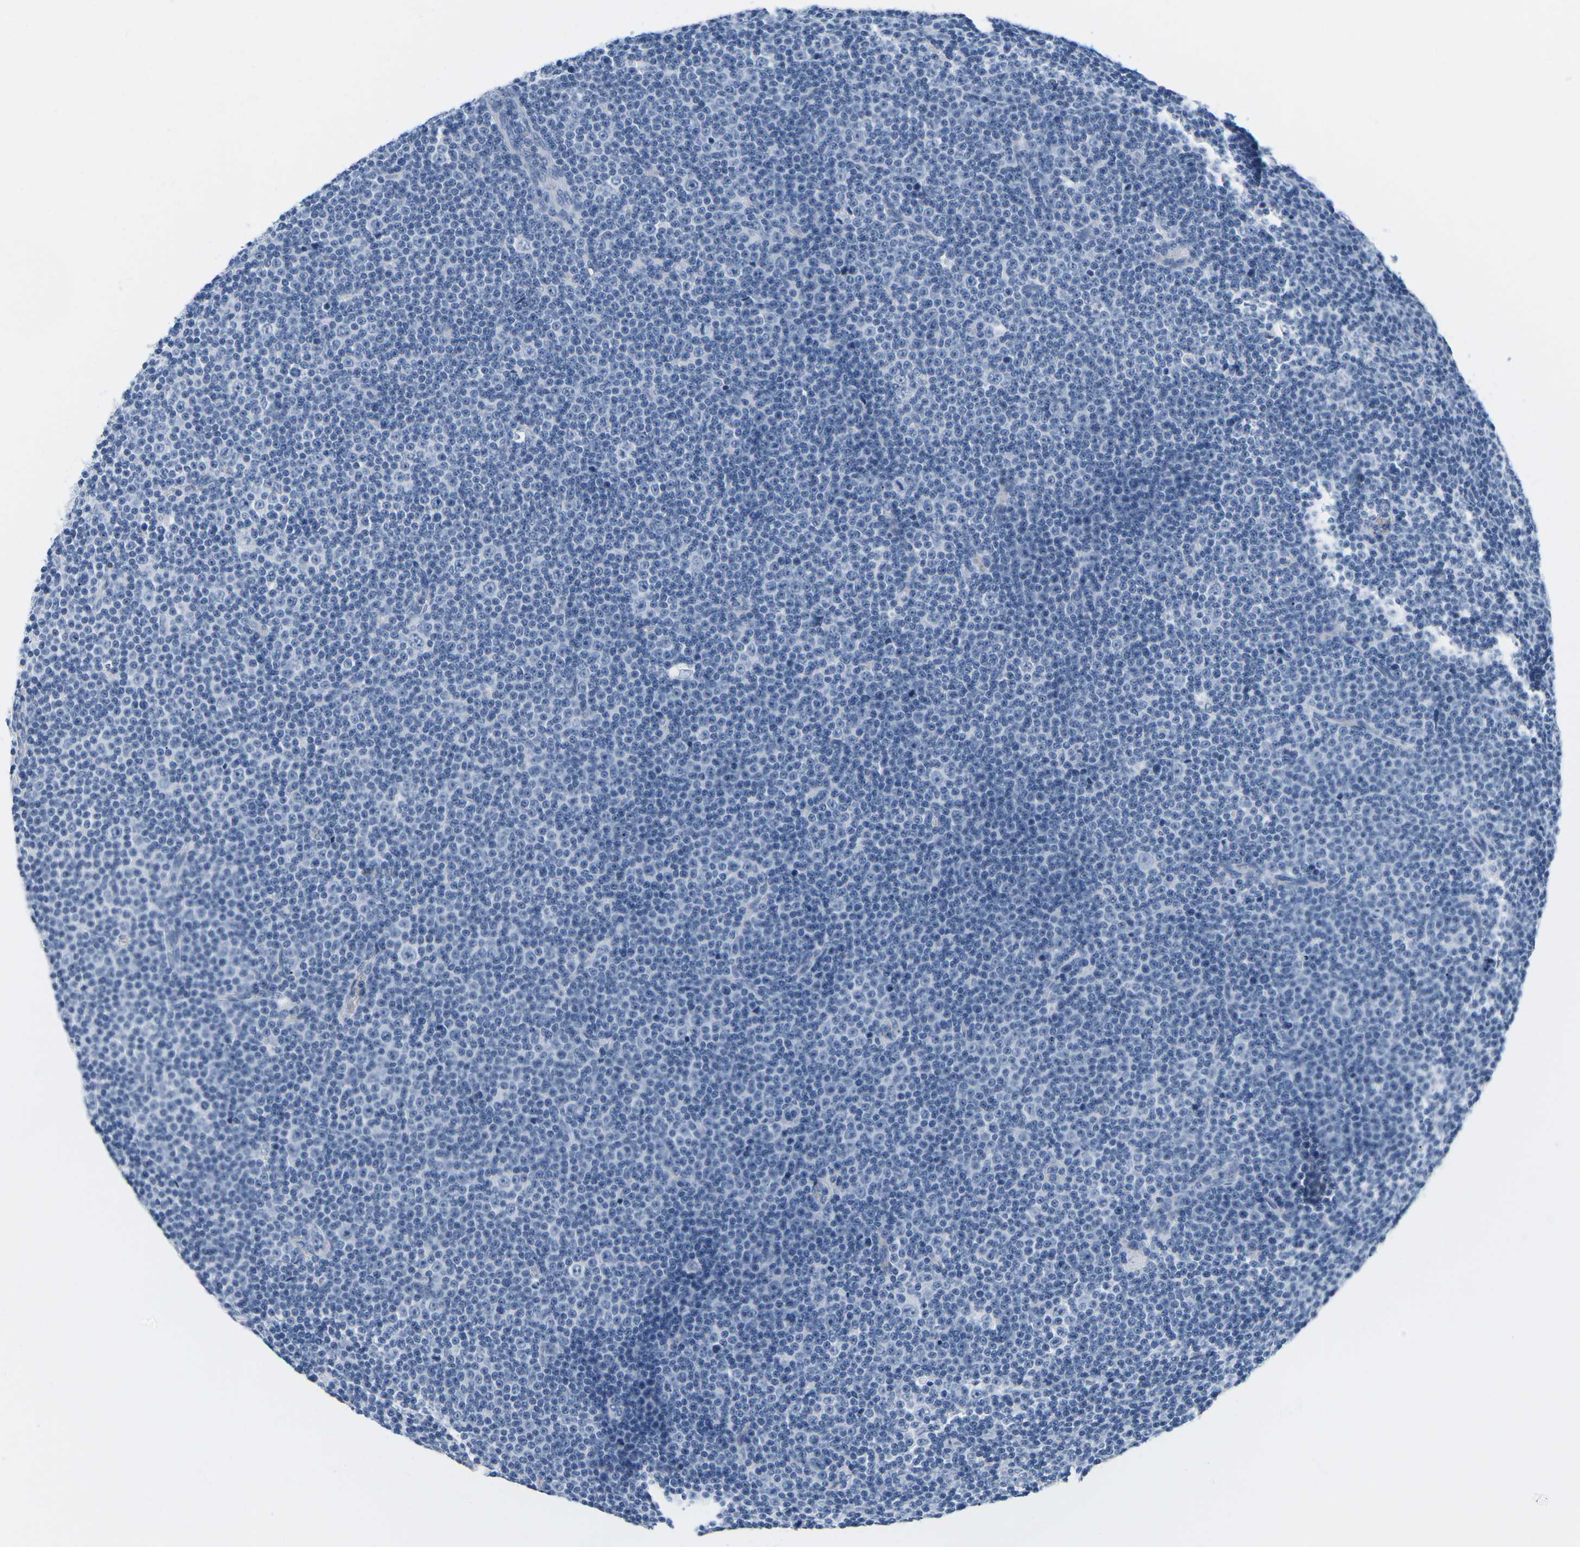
{"staining": {"intensity": "negative", "quantity": "none", "location": "none"}, "tissue": "lymphoma", "cell_type": "Tumor cells", "image_type": "cancer", "snomed": [{"axis": "morphology", "description": "Malignant lymphoma, non-Hodgkin's type, Low grade"}, {"axis": "topography", "description": "Lymph node"}], "caption": "IHC of human low-grade malignant lymphoma, non-Hodgkin's type reveals no positivity in tumor cells. Brightfield microscopy of IHC stained with DAB (3,3'-diaminobenzidine) (brown) and hematoxylin (blue), captured at high magnification.", "gene": "APOB", "patient": {"sex": "female", "age": 67}}